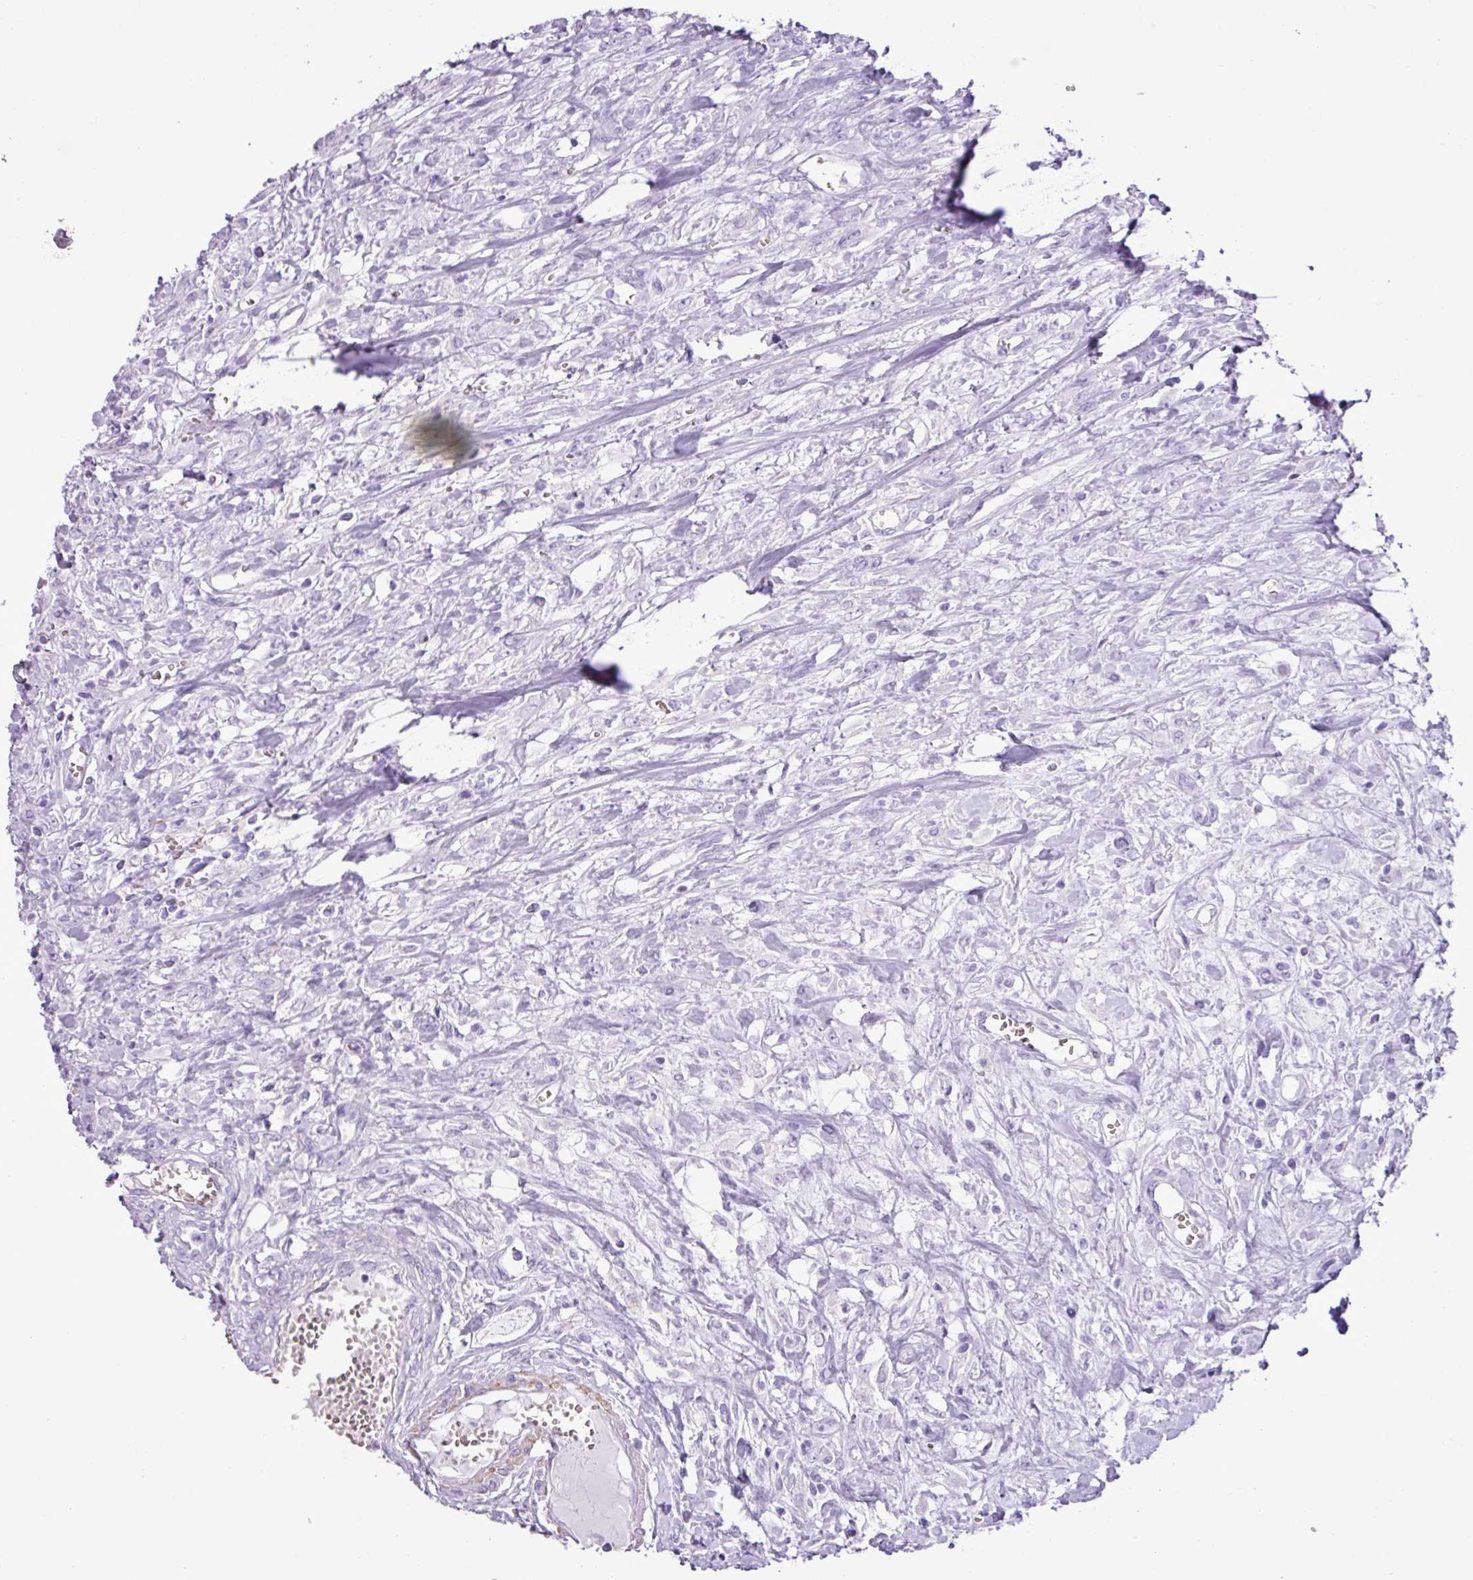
{"staining": {"intensity": "negative", "quantity": "none", "location": "none"}, "tissue": "urothelial cancer", "cell_type": "Tumor cells", "image_type": "cancer", "snomed": [{"axis": "morphology", "description": "Urothelial carcinoma, High grade"}, {"axis": "topography", "description": "Urinary bladder"}], "caption": "Tumor cells show no significant expression in urothelial cancer.", "gene": "ZSCAN5A", "patient": {"sex": "male", "age": 57}}